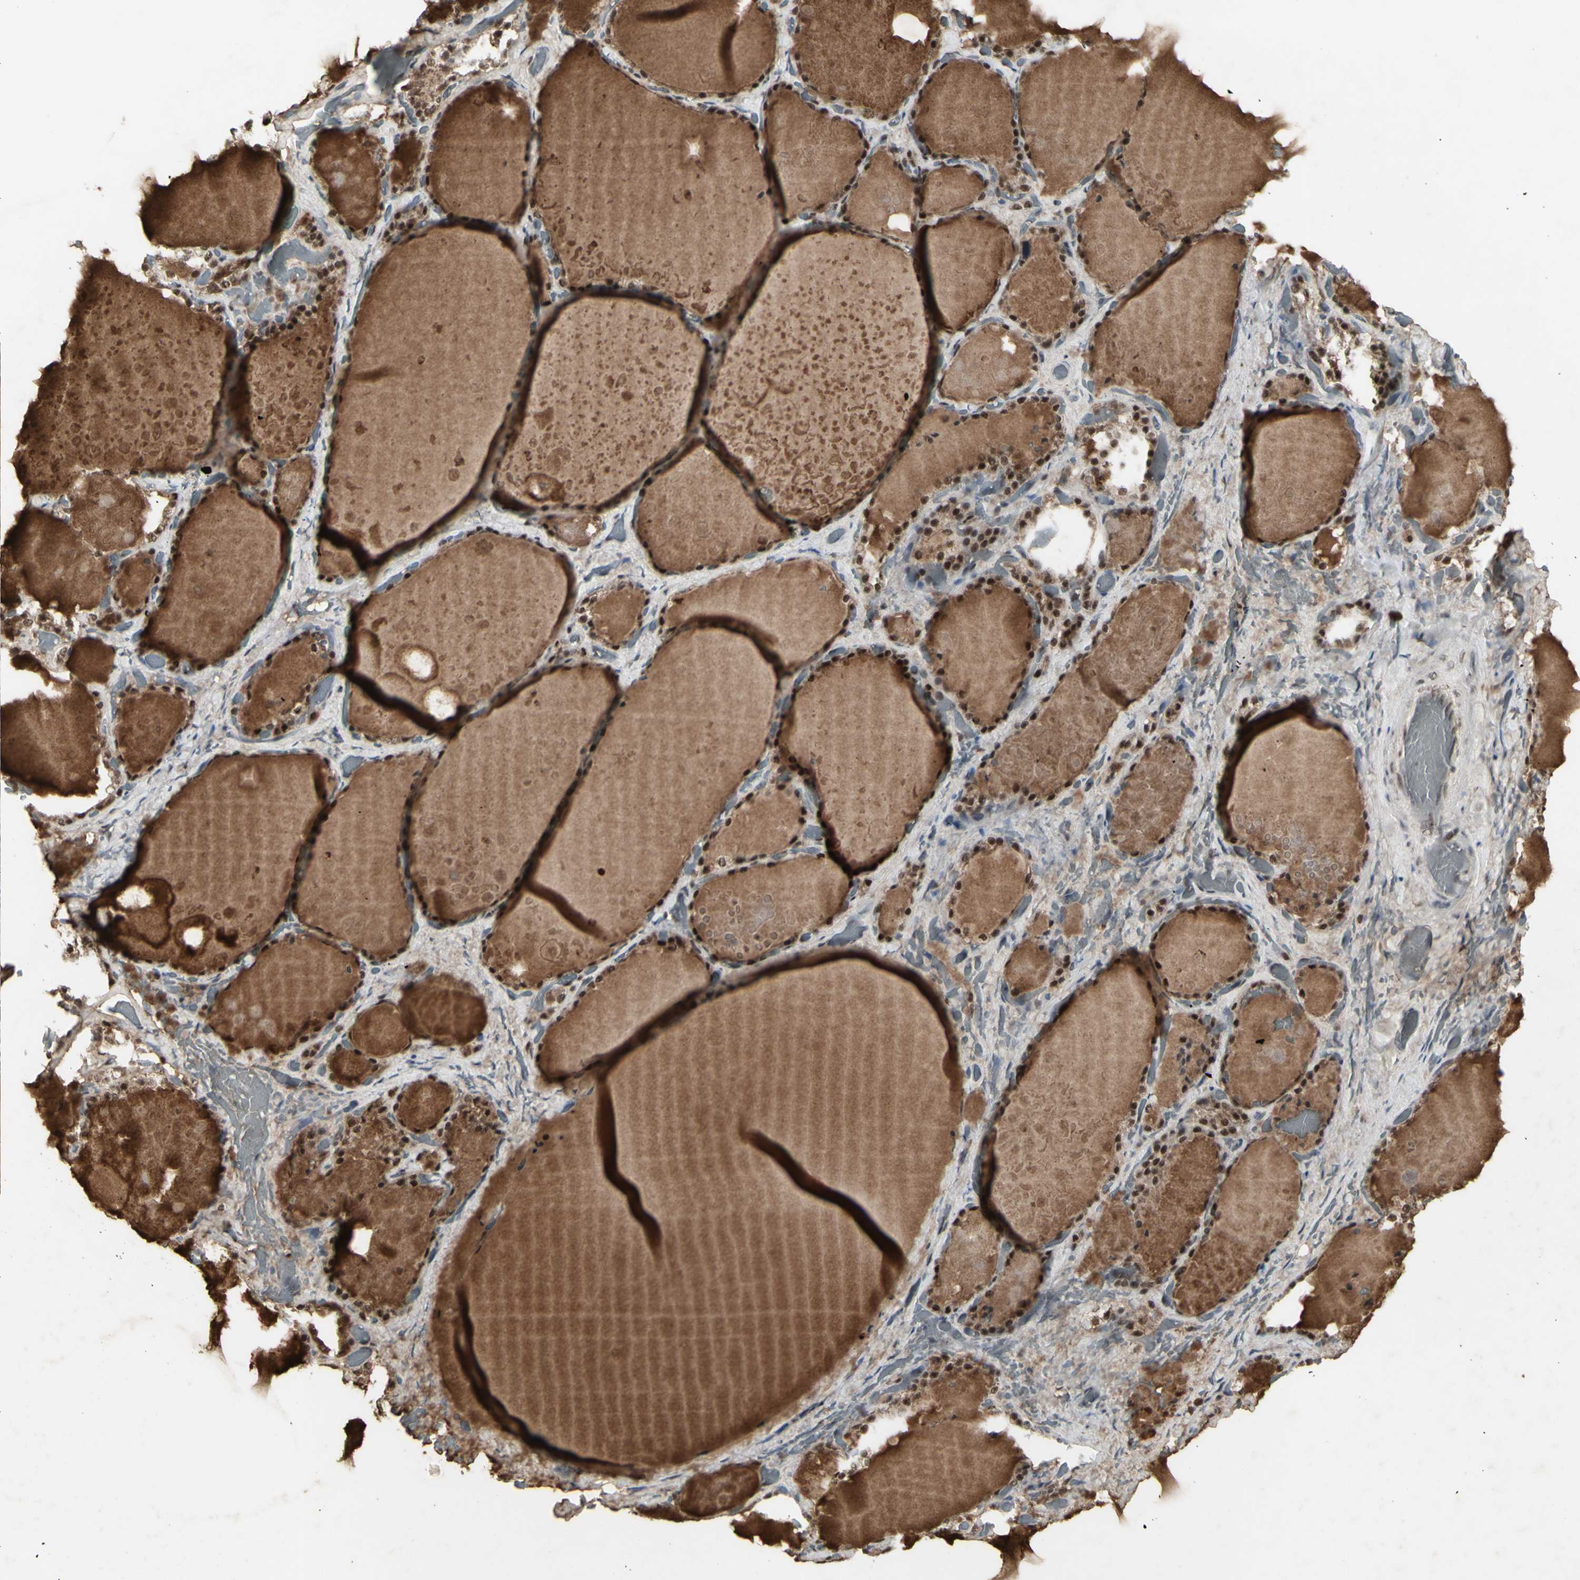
{"staining": {"intensity": "strong", "quantity": "<25%", "location": "nuclear"}, "tissue": "thyroid gland", "cell_type": "Glandular cells", "image_type": "normal", "snomed": [{"axis": "morphology", "description": "Normal tissue, NOS"}, {"axis": "topography", "description": "Thyroid gland"}], "caption": "Unremarkable thyroid gland was stained to show a protein in brown. There is medium levels of strong nuclear expression in approximately <25% of glandular cells. The protein is shown in brown color, while the nuclei are stained blue.", "gene": "CCNT1", "patient": {"sex": "male", "age": 61}}